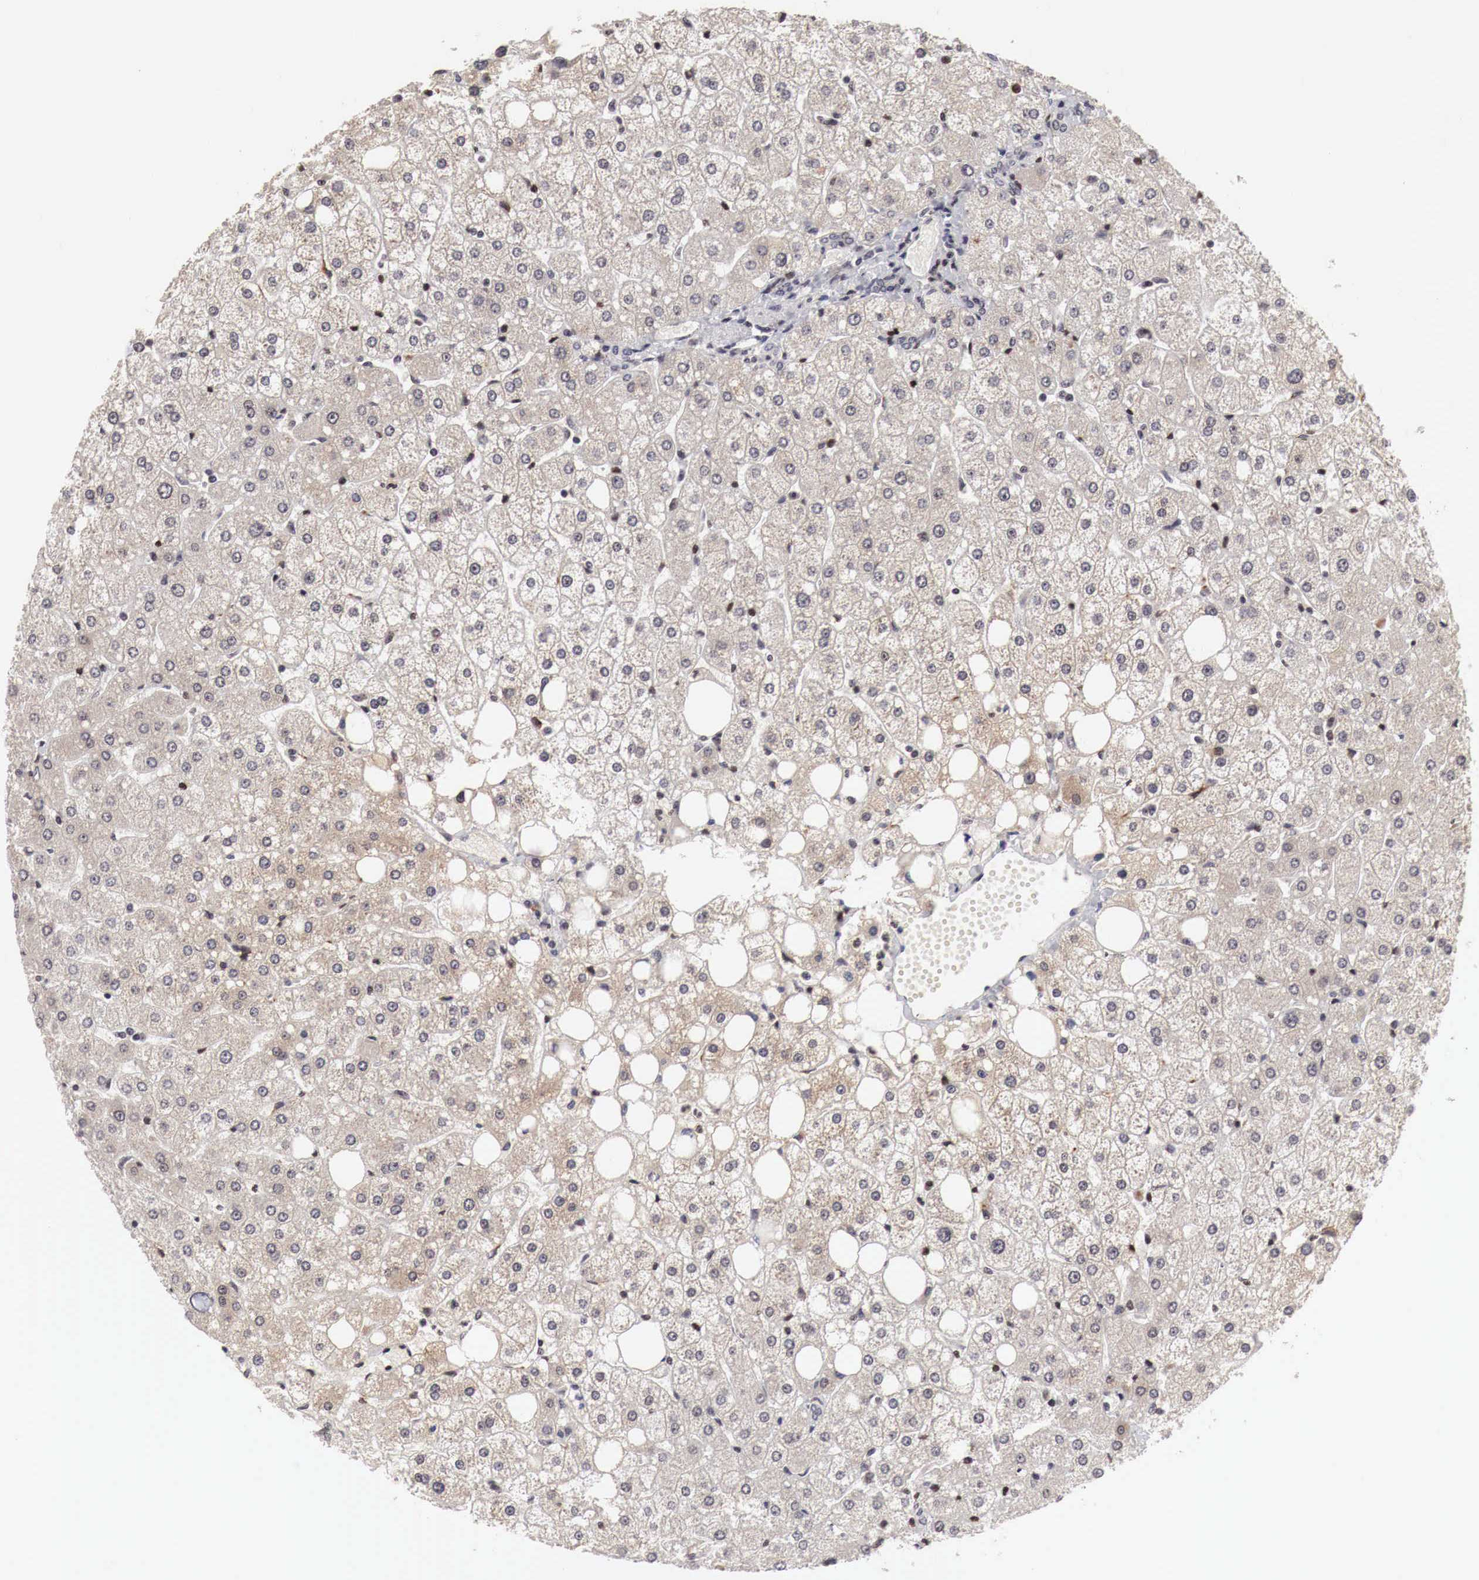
{"staining": {"intensity": "negative", "quantity": "none", "location": "none"}, "tissue": "liver", "cell_type": "Cholangiocytes", "image_type": "normal", "snomed": [{"axis": "morphology", "description": "Normal tissue, NOS"}, {"axis": "topography", "description": "Liver"}], "caption": "Immunohistochemistry (IHC) of benign liver displays no positivity in cholangiocytes. (Immunohistochemistry (IHC), brightfield microscopy, high magnification).", "gene": "DACH2", "patient": {"sex": "male", "age": 35}}